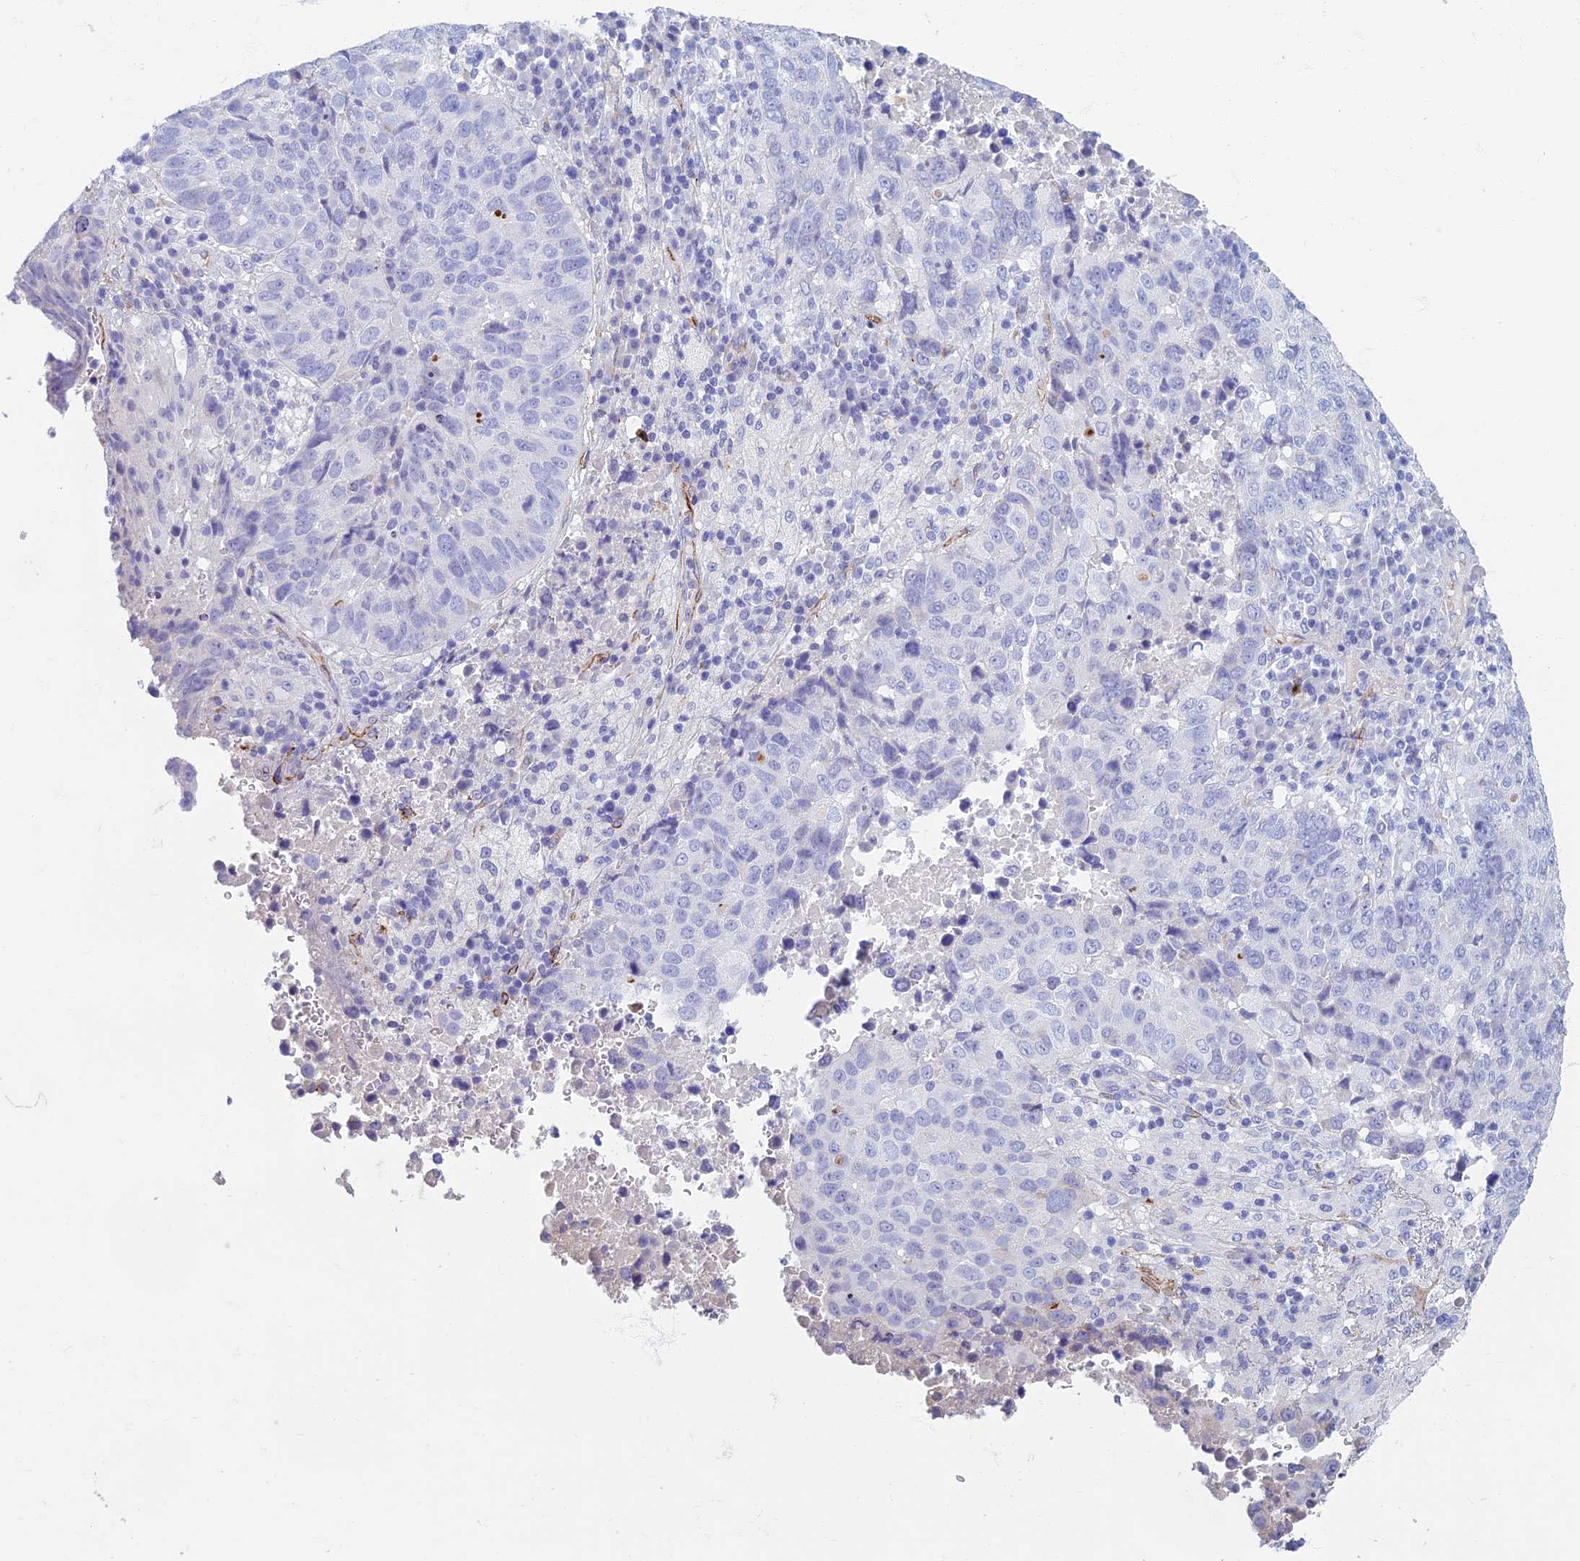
{"staining": {"intensity": "negative", "quantity": "none", "location": "none"}, "tissue": "lung cancer", "cell_type": "Tumor cells", "image_type": "cancer", "snomed": [{"axis": "morphology", "description": "Squamous cell carcinoma, NOS"}, {"axis": "topography", "description": "Lung"}], "caption": "Photomicrograph shows no protein positivity in tumor cells of lung squamous cell carcinoma tissue.", "gene": "ETFRF1", "patient": {"sex": "male", "age": 73}}